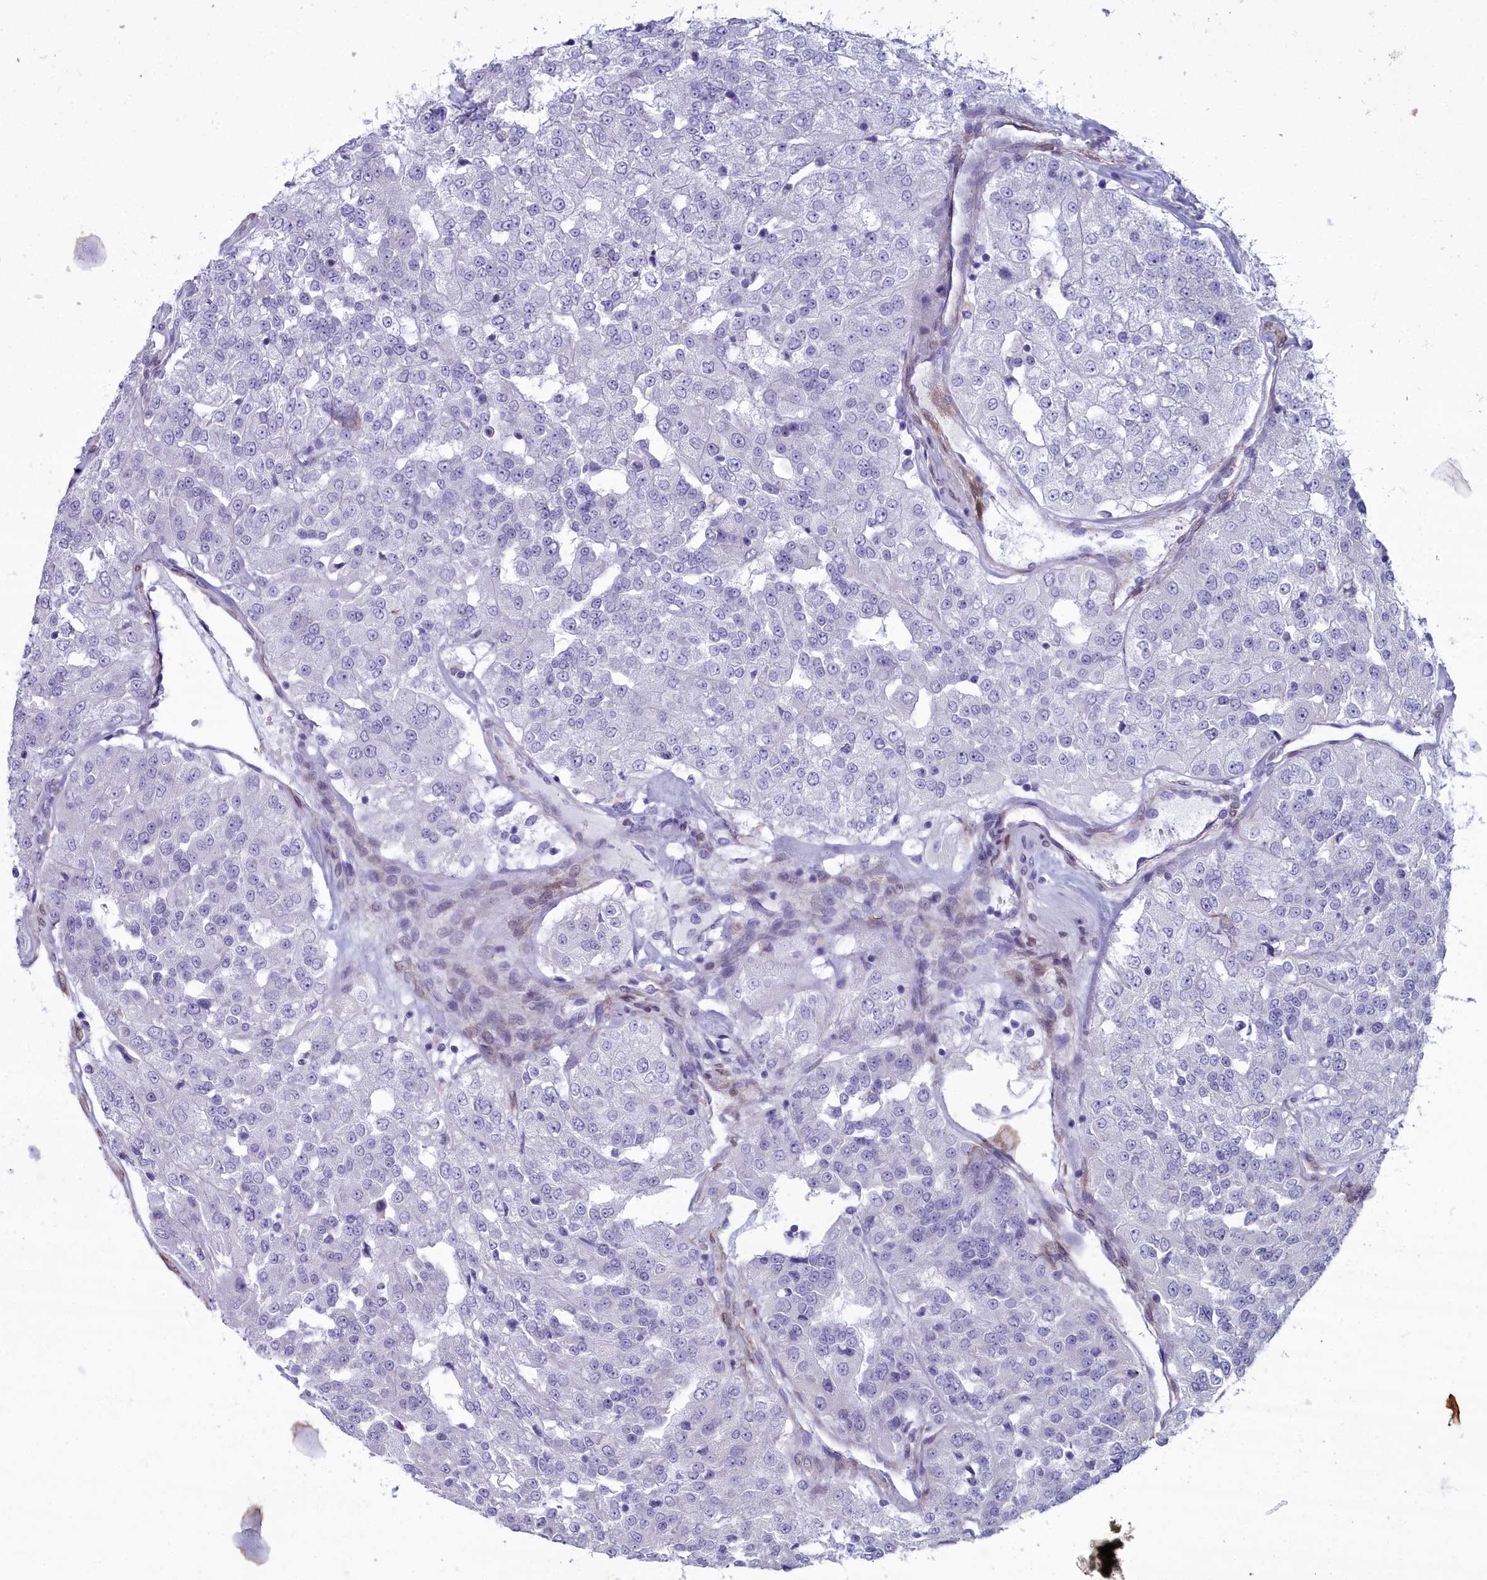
{"staining": {"intensity": "negative", "quantity": "none", "location": "none"}, "tissue": "renal cancer", "cell_type": "Tumor cells", "image_type": "cancer", "snomed": [{"axis": "morphology", "description": "Adenocarcinoma, NOS"}, {"axis": "topography", "description": "Kidney"}], "caption": "There is no significant positivity in tumor cells of renal cancer (adenocarcinoma).", "gene": "PPP1R14A", "patient": {"sex": "female", "age": 63}}